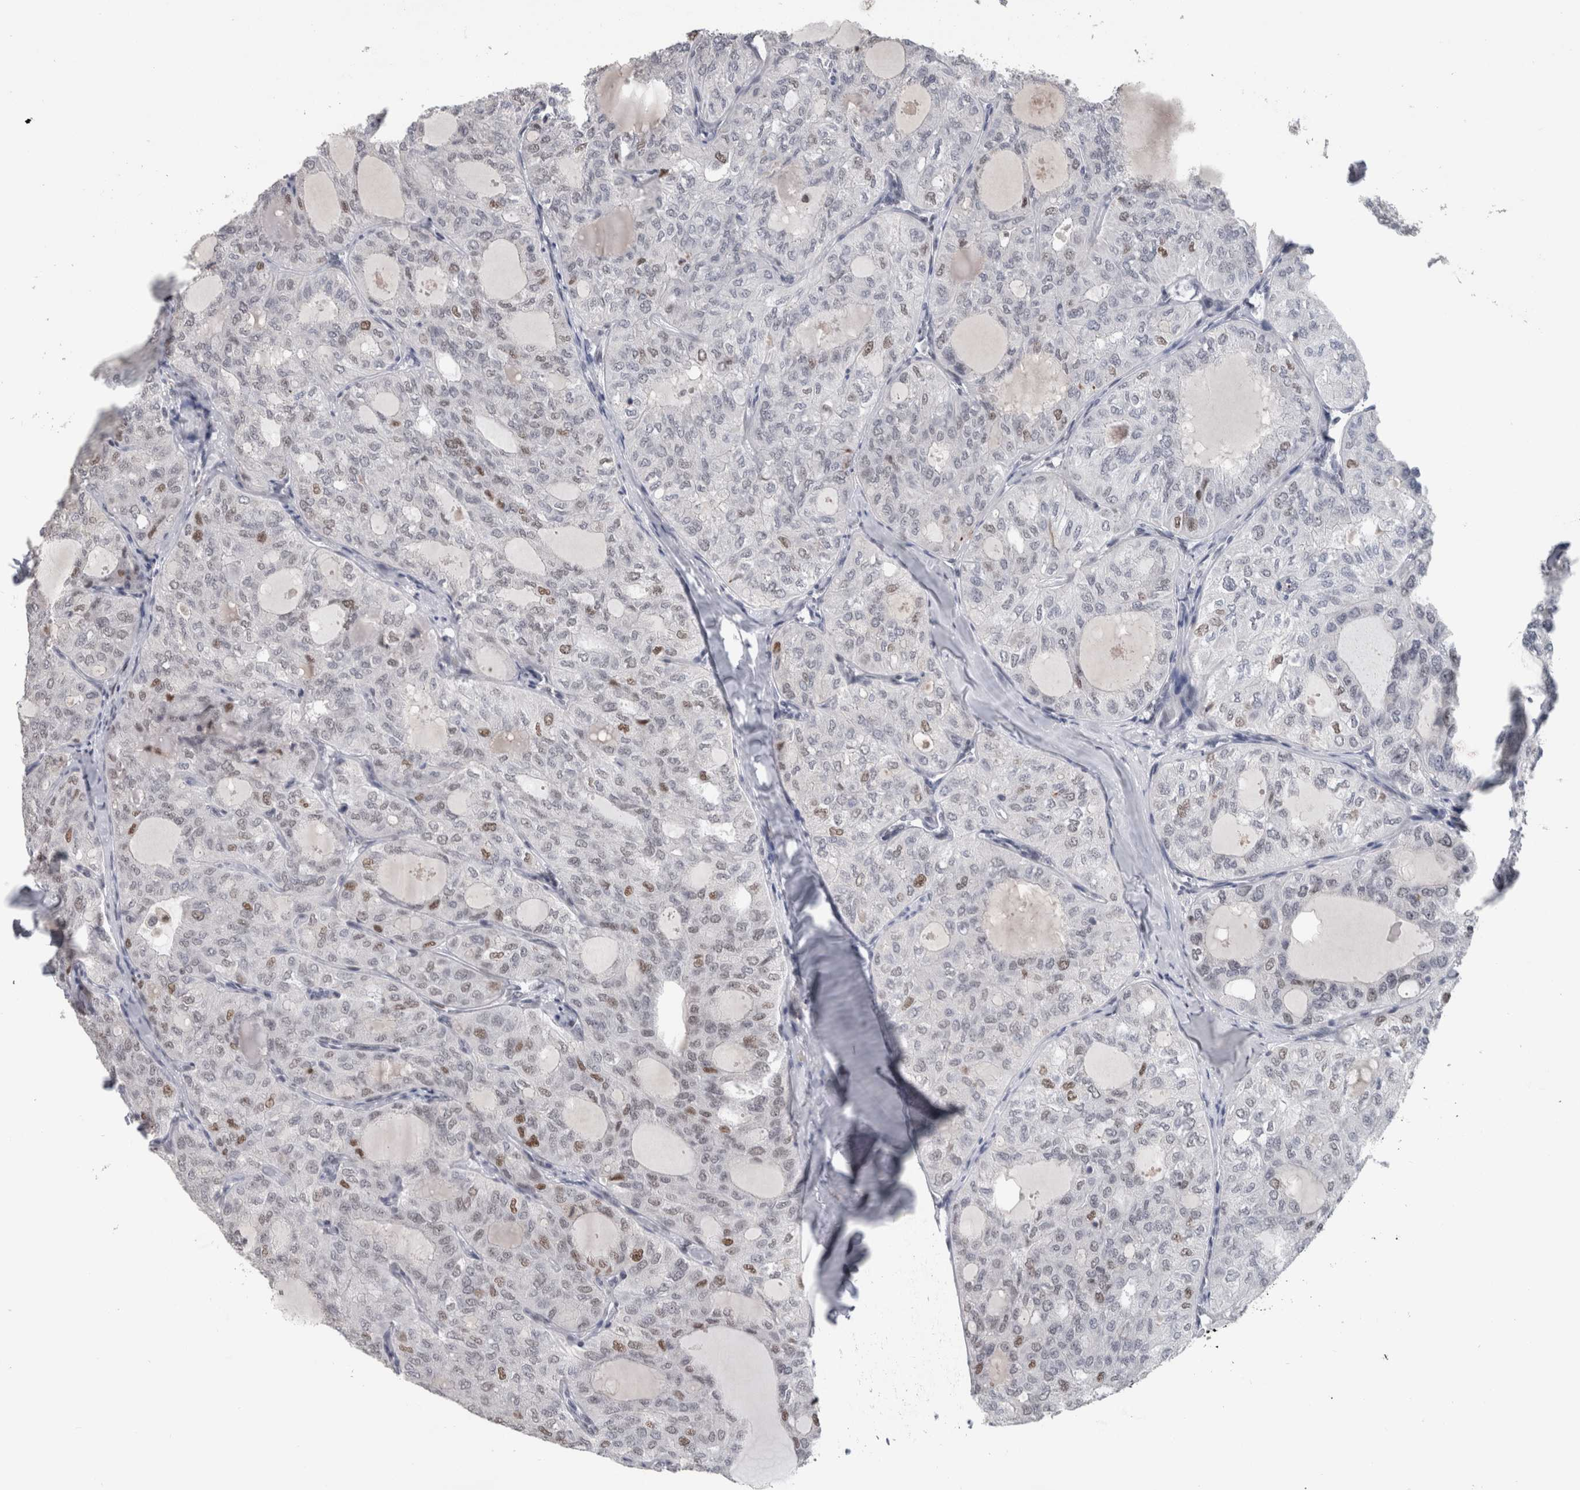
{"staining": {"intensity": "moderate", "quantity": "<25%", "location": "nuclear"}, "tissue": "thyroid cancer", "cell_type": "Tumor cells", "image_type": "cancer", "snomed": [{"axis": "morphology", "description": "Follicular adenoma carcinoma, NOS"}, {"axis": "topography", "description": "Thyroid gland"}], "caption": "A histopathology image of thyroid follicular adenoma carcinoma stained for a protein shows moderate nuclear brown staining in tumor cells.", "gene": "POLD2", "patient": {"sex": "male", "age": 75}}